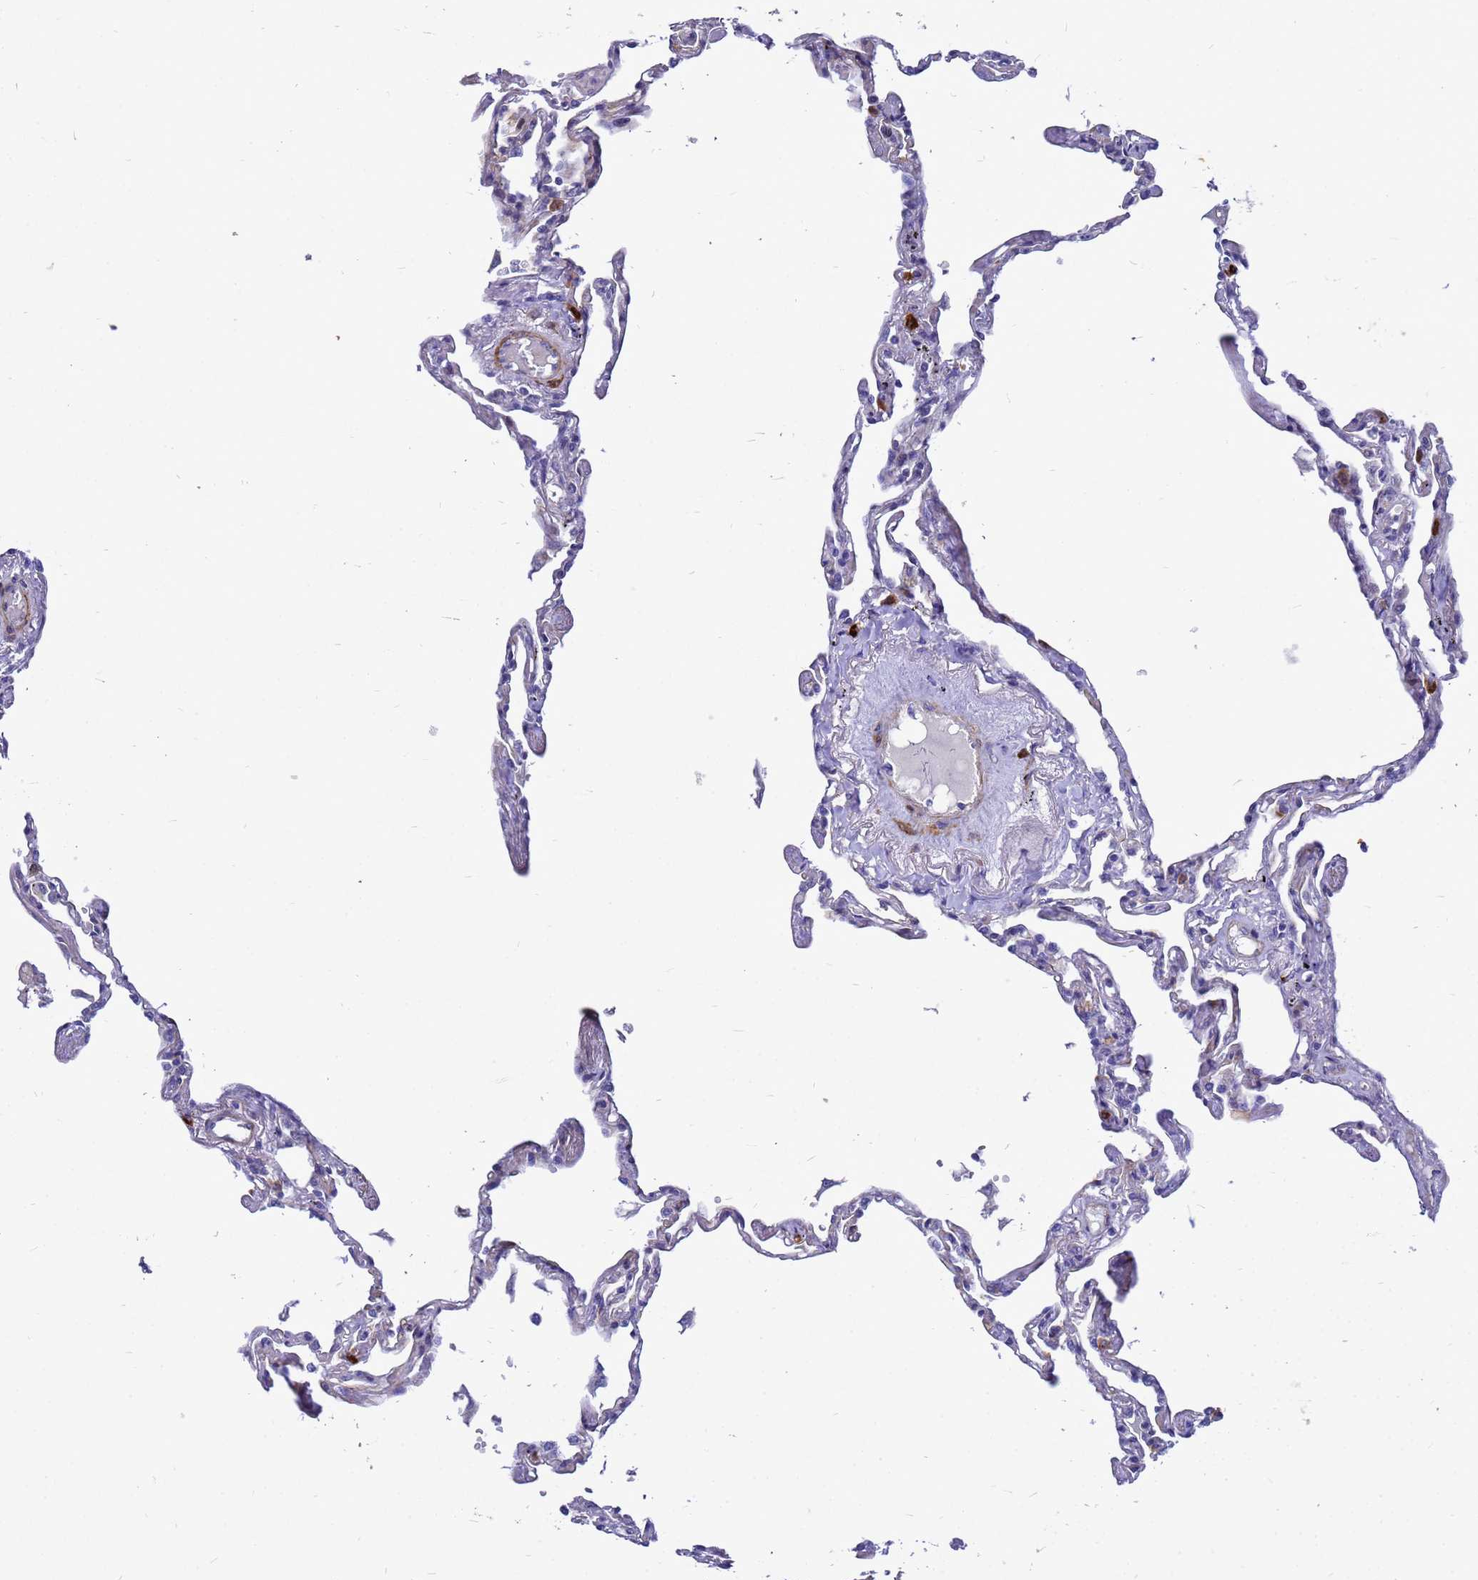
{"staining": {"intensity": "weak", "quantity": "<25%", "location": "cytoplasmic/membranous"}, "tissue": "lung", "cell_type": "Alveolar cells", "image_type": "normal", "snomed": [{"axis": "morphology", "description": "Normal tissue, NOS"}, {"axis": "topography", "description": "Lung"}], "caption": "Immunohistochemistry (IHC) histopathology image of benign lung: lung stained with DAB (3,3'-diaminobenzidine) reveals no significant protein expression in alveolar cells. The staining is performed using DAB (3,3'-diaminobenzidine) brown chromogen with nuclei counter-stained in using hematoxylin.", "gene": "POP7", "patient": {"sex": "female", "age": 67}}